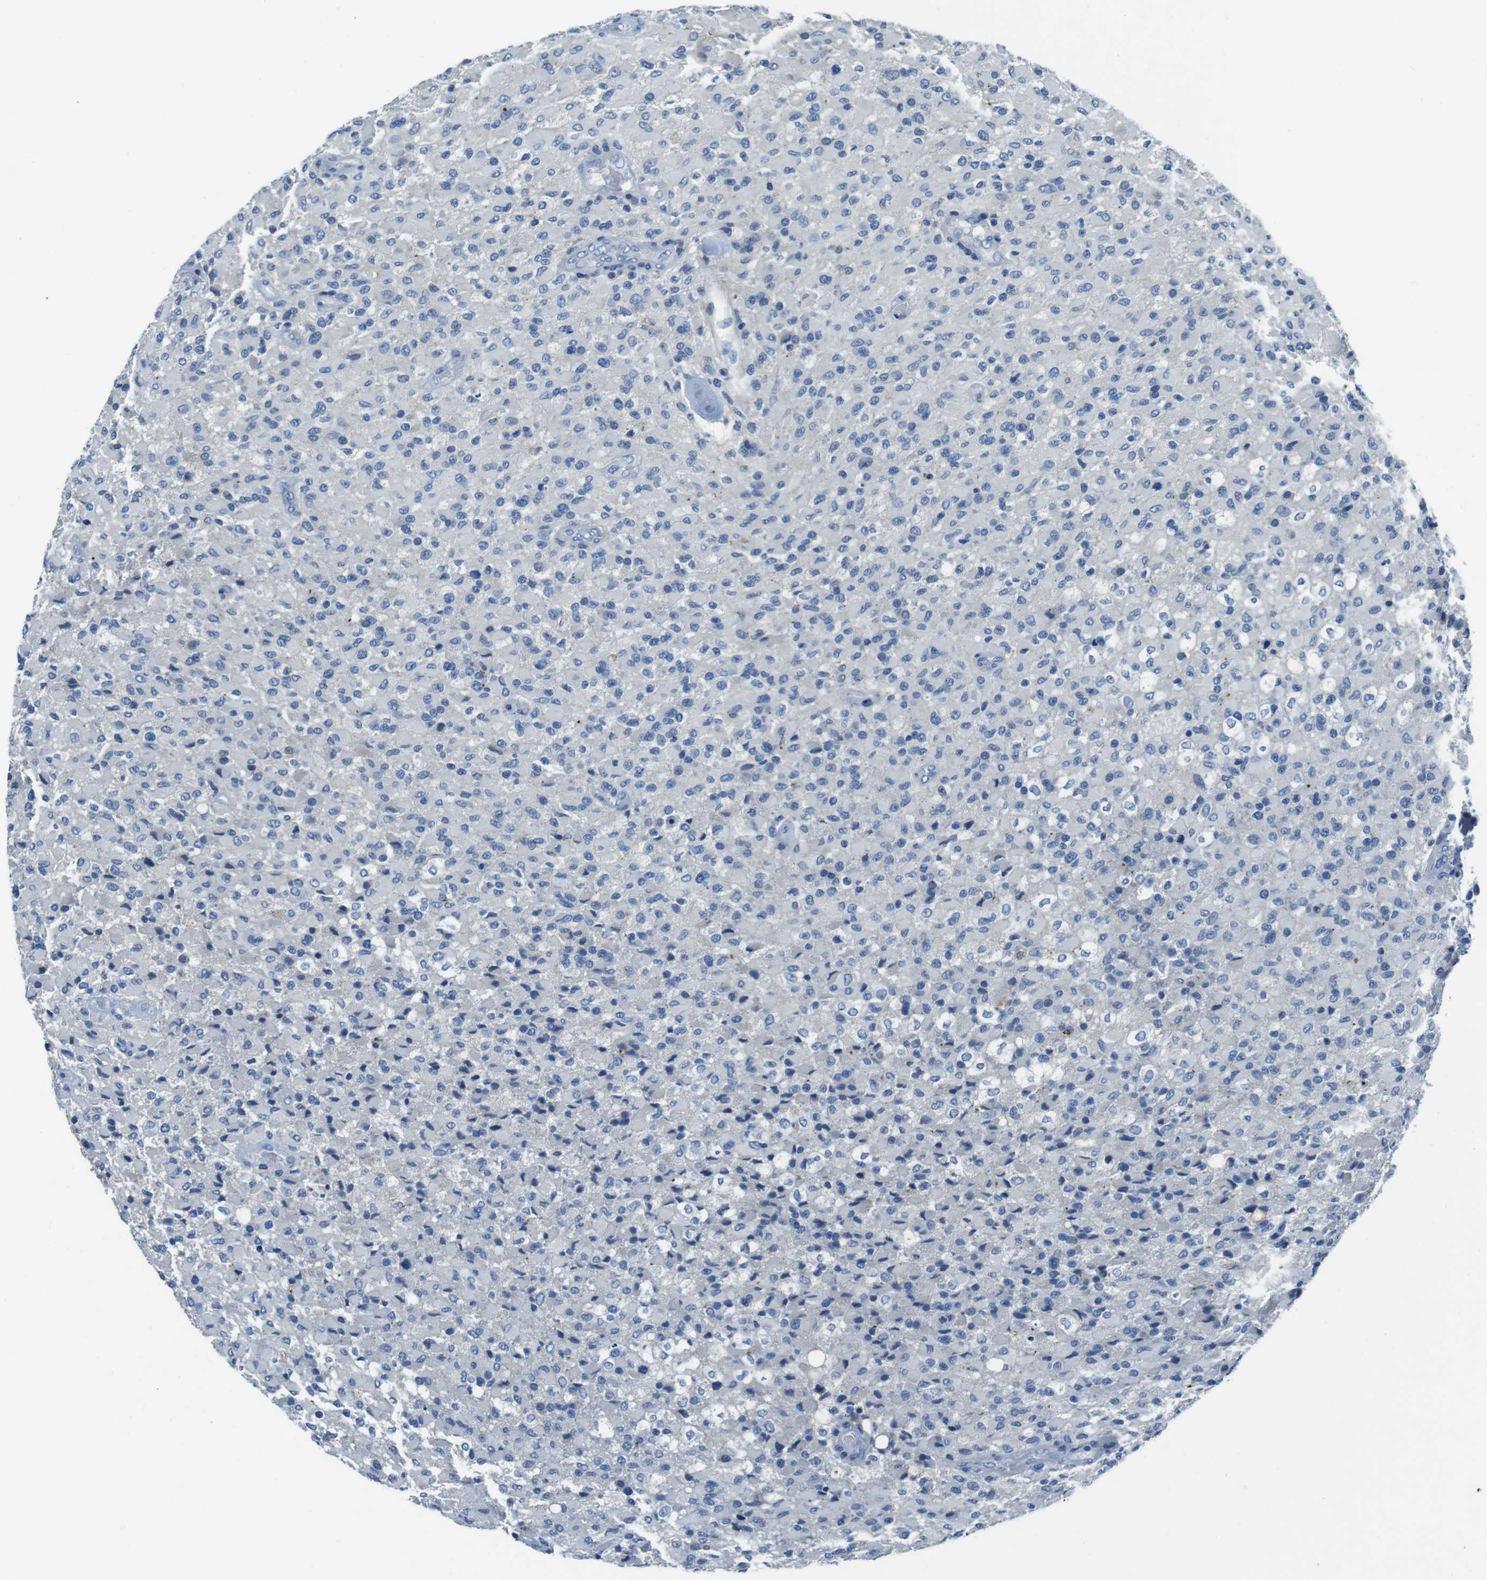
{"staining": {"intensity": "negative", "quantity": "none", "location": "none"}, "tissue": "glioma", "cell_type": "Tumor cells", "image_type": "cancer", "snomed": [{"axis": "morphology", "description": "Glioma, malignant, High grade"}, {"axis": "topography", "description": "Brain"}], "caption": "This micrograph is of malignant high-grade glioma stained with immunohistochemistry to label a protein in brown with the nuclei are counter-stained blue. There is no staining in tumor cells.", "gene": "TULP3", "patient": {"sex": "male", "age": 71}}